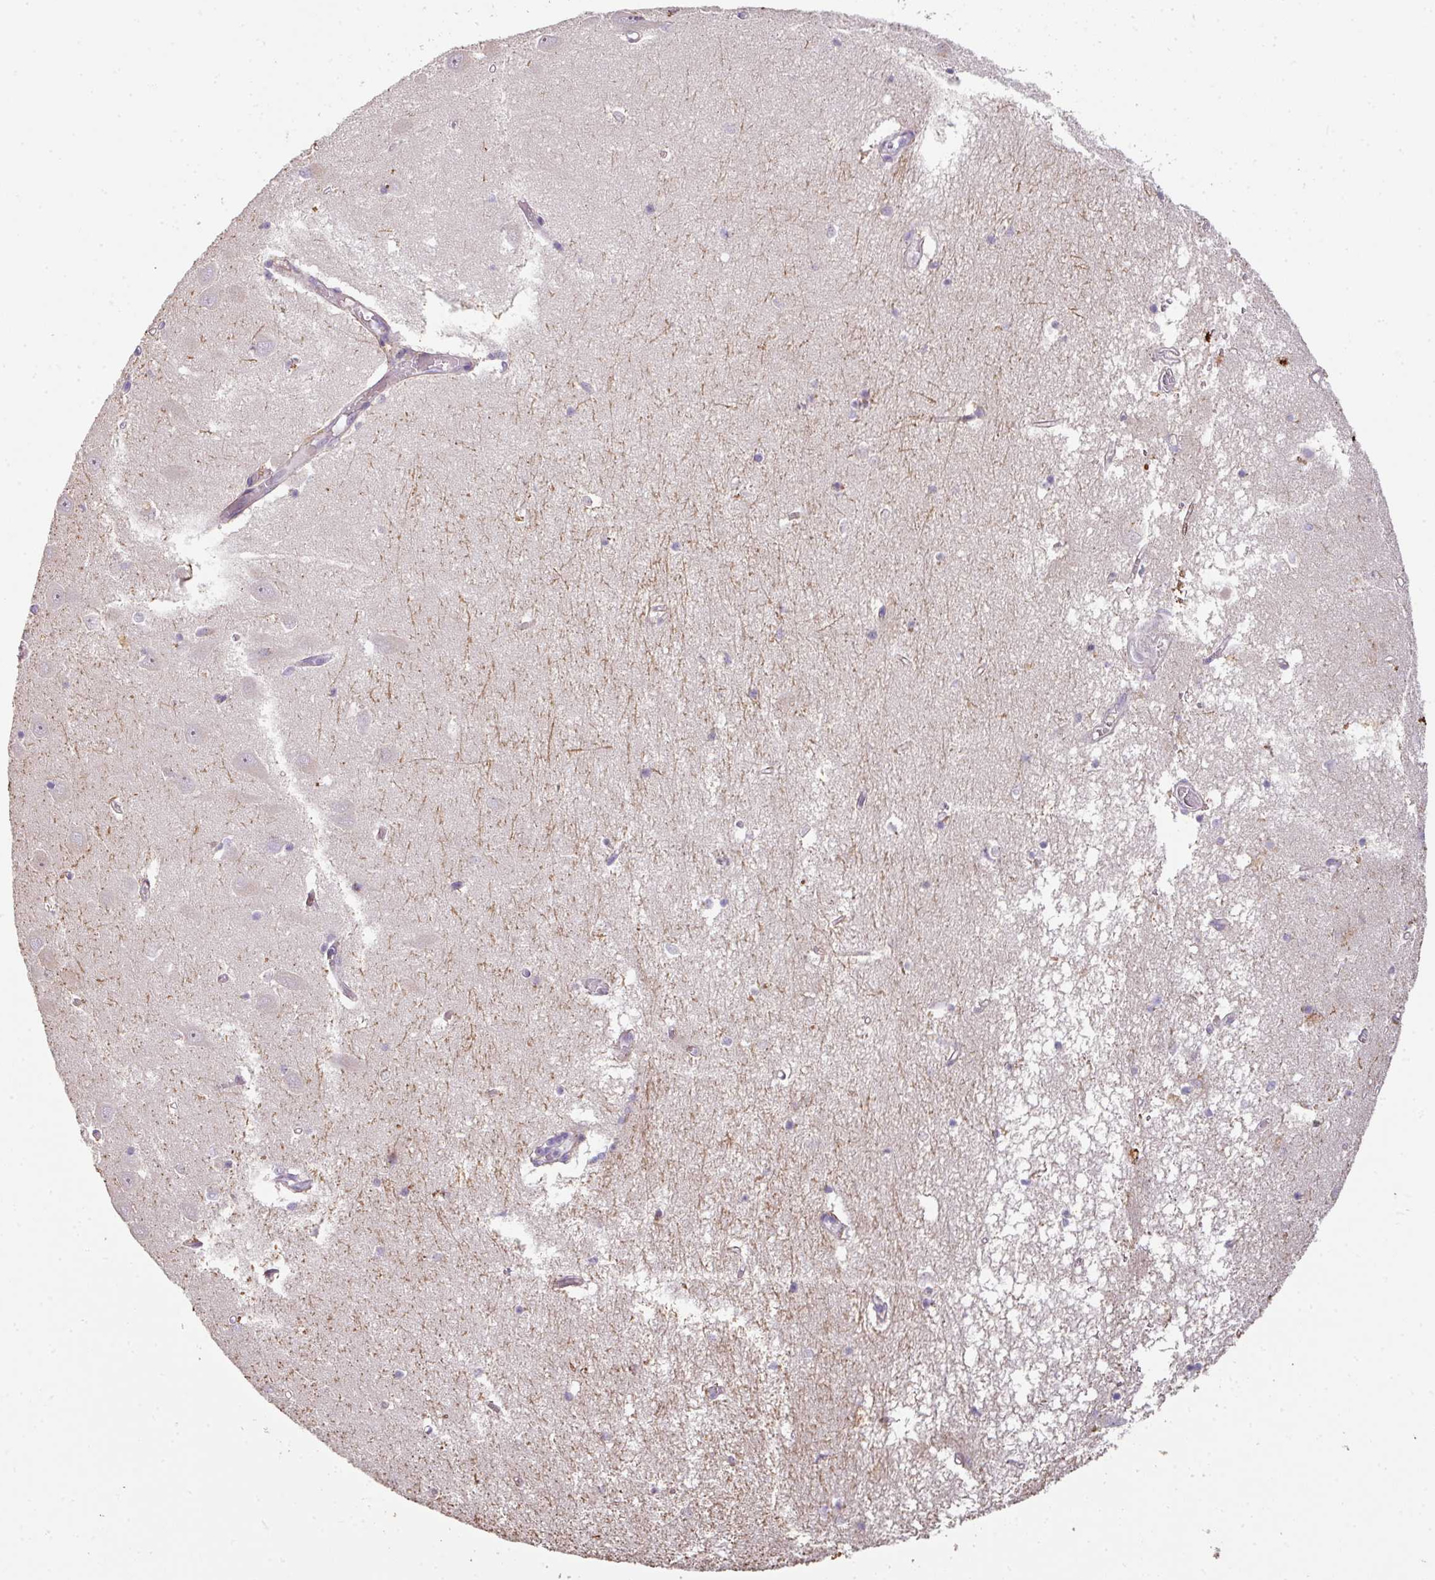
{"staining": {"intensity": "negative", "quantity": "none", "location": "none"}, "tissue": "hippocampus", "cell_type": "Glial cells", "image_type": "normal", "snomed": [{"axis": "morphology", "description": "Normal tissue, NOS"}, {"axis": "topography", "description": "Hippocampus"}], "caption": "This is an immunohistochemistry micrograph of benign human hippocampus. There is no positivity in glial cells.", "gene": "ZNF266", "patient": {"sex": "male", "age": 70}}